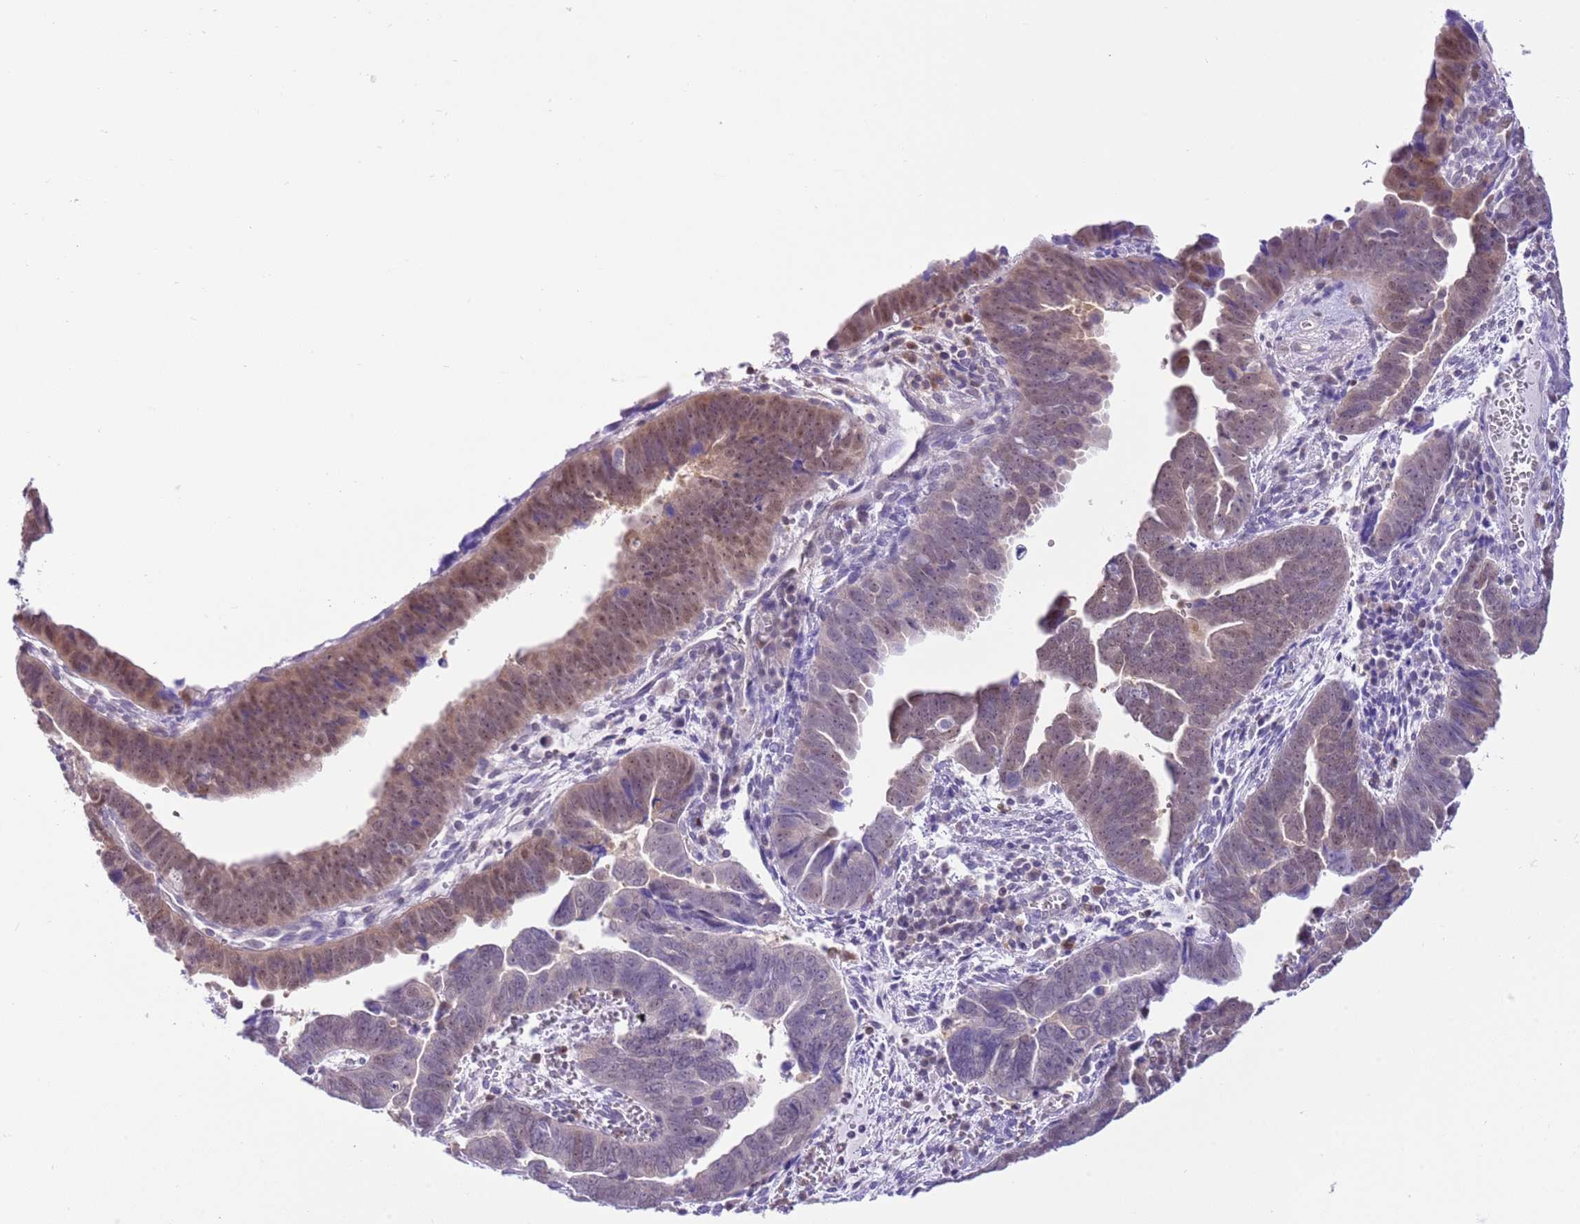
{"staining": {"intensity": "weak", "quantity": "25%-75%", "location": "cytoplasmic/membranous,nuclear"}, "tissue": "endometrial cancer", "cell_type": "Tumor cells", "image_type": "cancer", "snomed": [{"axis": "morphology", "description": "Adenocarcinoma, NOS"}, {"axis": "topography", "description": "Endometrium"}], "caption": "Protein staining exhibits weak cytoplasmic/membranous and nuclear staining in about 25%-75% of tumor cells in endometrial cancer (adenocarcinoma).", "gene": "DDI2", "patient": {"sex": "female", "age": 75}}